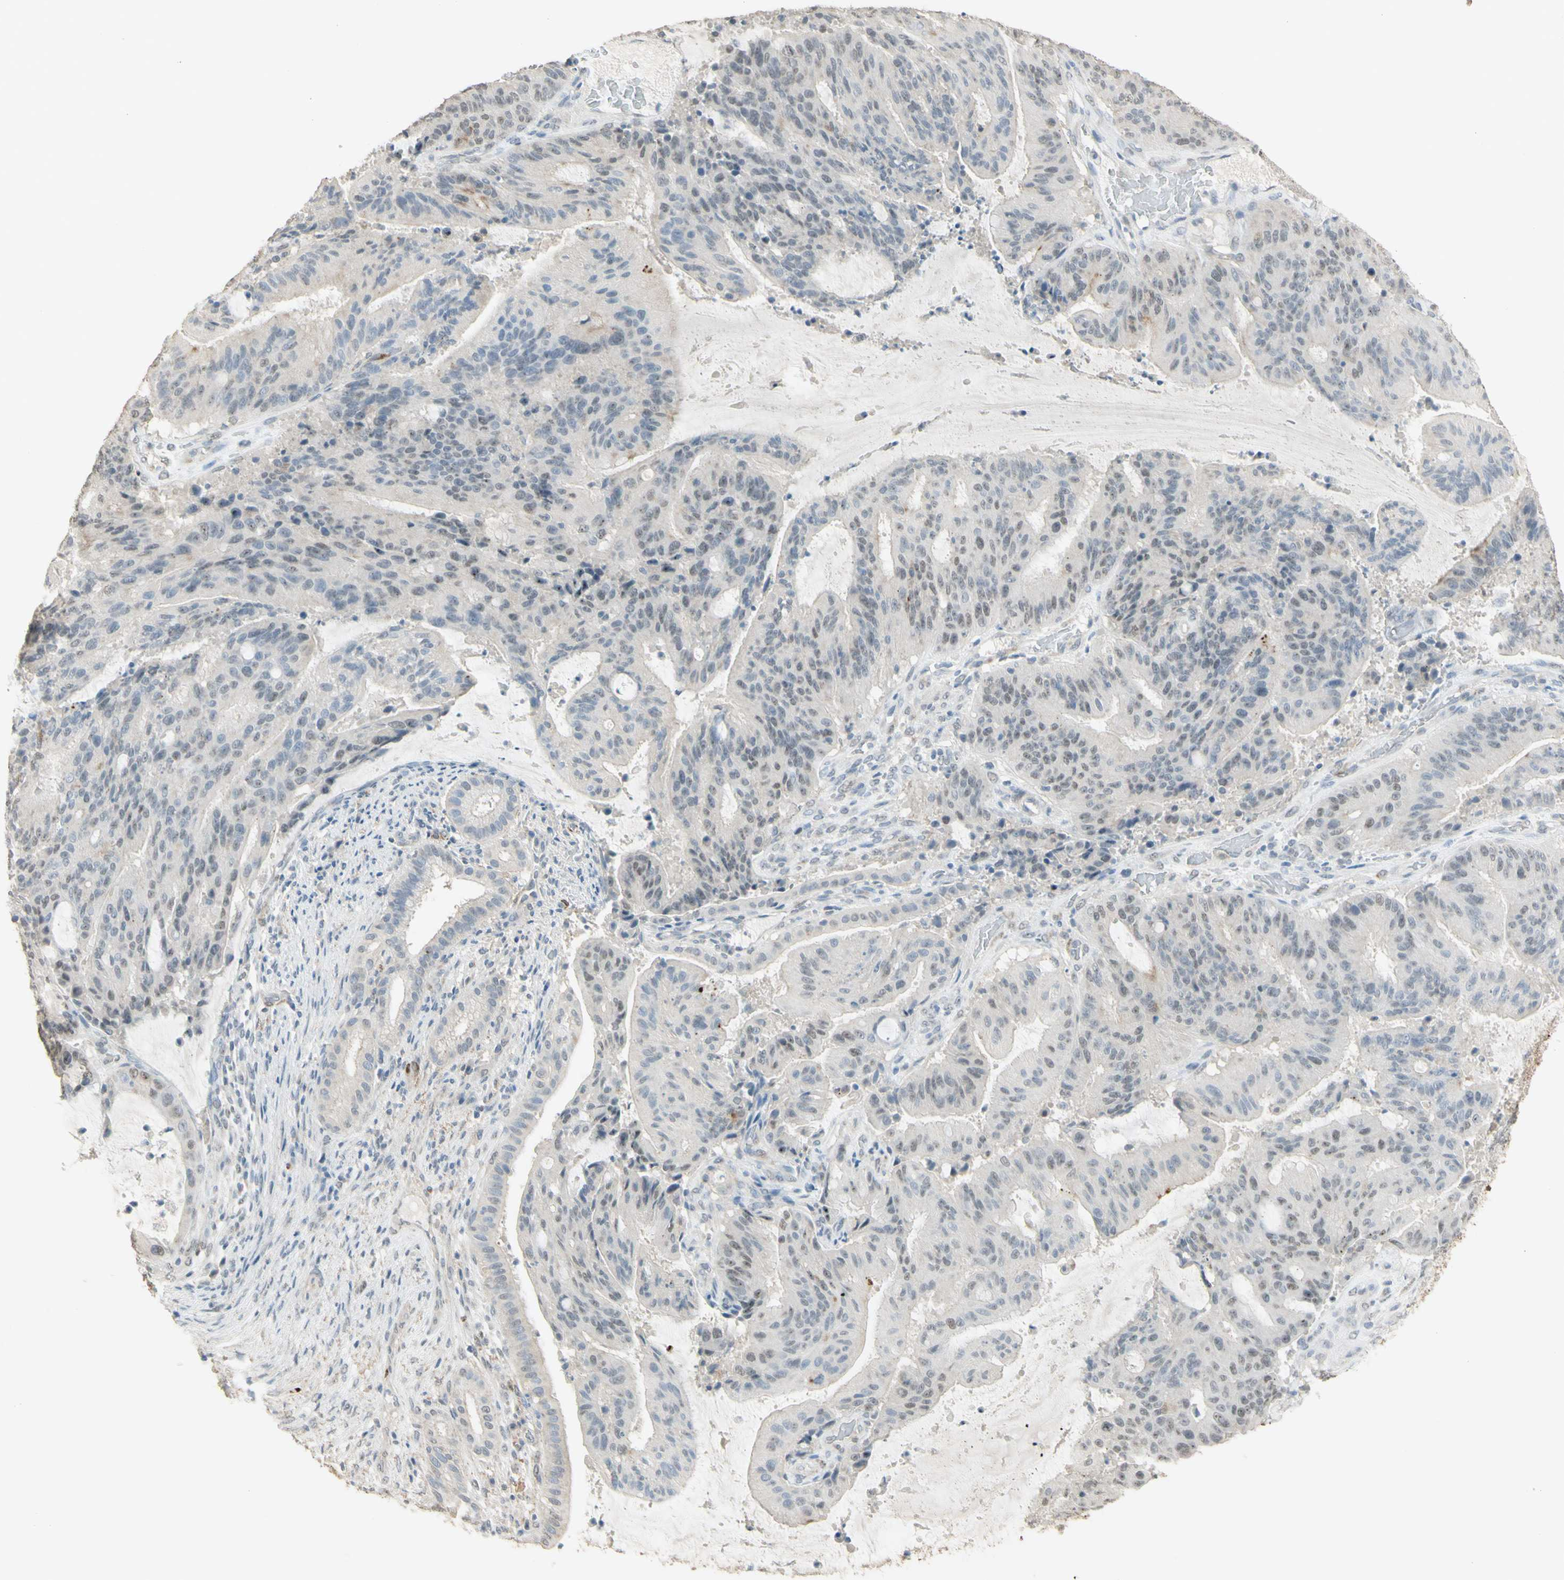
{"staining": {"intensity": "weak", "quantity": "<25%", "location": "nuclear"}, "tissue": "liver cancer", "cell_type": "Tumor cells", "image_type": "cancer", "snomed": [{"axis": "morphology", "description": "Cholangiocarcinoma"}, {"axis": "topography", "description": "Liver"}], "caption": "Immunohistochemical staining of liver cholangiocarcinoma exhibits no significant positivity in tumor cells.", "gene": "MUC3A", "patient": {"sex": "female", "age": 73}}